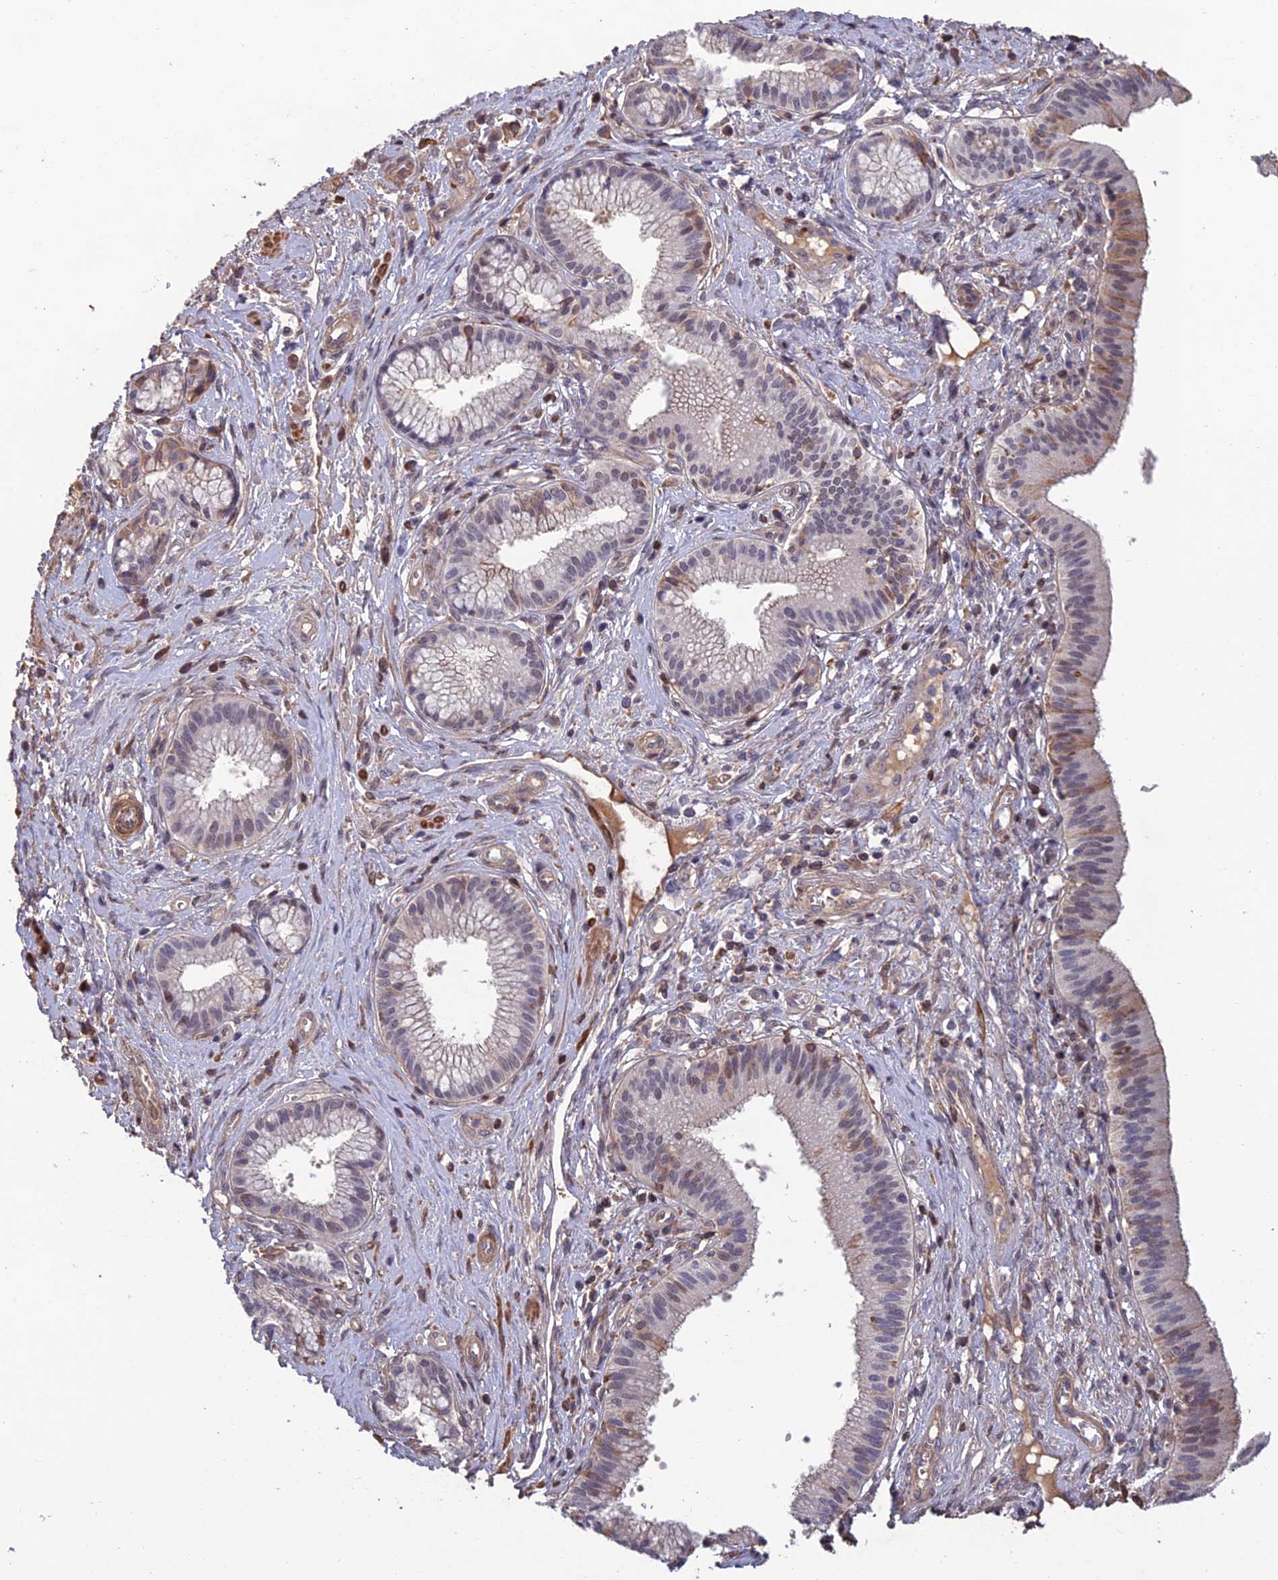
{"staining": {"intensity": "weak", "quantity": "<25%", "location": "cytoplasmic/membranous,nuclear"}, "tissue": "pancreatic cancer", "cell_type": "Tumor cells", "image_type": "cancer", "snomed": [{"axis": "morphology", "description": "Adenocarcinoma, NOS"}, {"axis": "topography", "description": "Pancreas"}], "caption": "High power microscopy photomicrograph of an immunohistochemistry image of pancreatic cancer (adenocarcinoma), revealing no significant expression in tumor cells. Nuclei are stained in blue.", "gene": "CCDC183", "patient": {"sex": "male", "age": 72}}